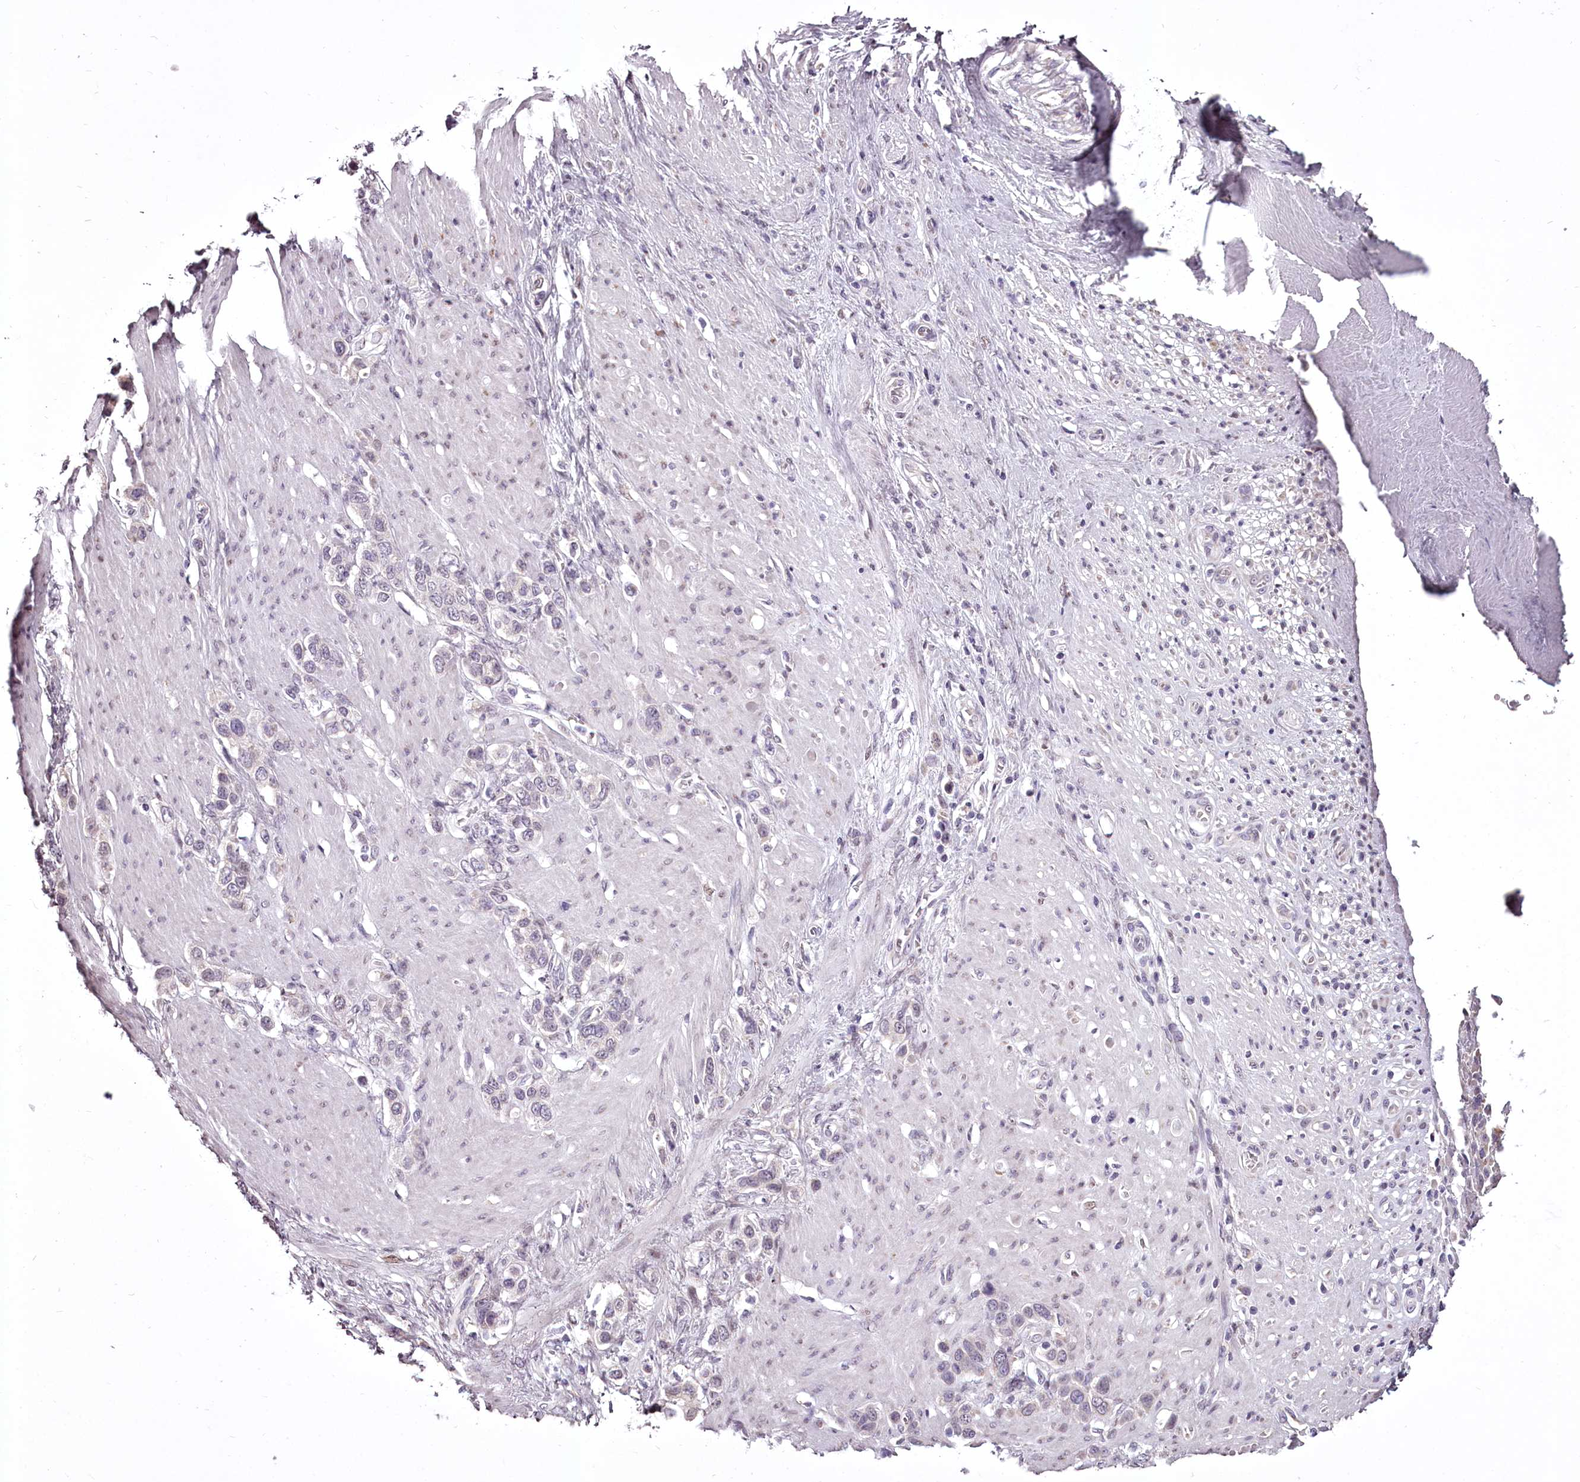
{"staining": {"intensity": "negative", "quantity": "none", "location": "none"}, "tissue": "stomach cancer", "cell_type": "Tumor cells", "image_type": "cancer", "snomed": [{"axis": "morphology", "description": "Adenocarcinoma, NOS"}, {"axis": "morphology", "description": "Adenocarcinoma, High grade"}, {"axis": "topography", "description": "Stomach, upper"}, {"axis": "topography", "description": "Stomach, lower"}], "caption": "A histopathology image of adenocarcinoma (high-grade) (stomach) stained for a protein exhibits no brown staining in tumor cells.", "gene": "C1orf56", "patient": {"sex": "female", "age": 65}}